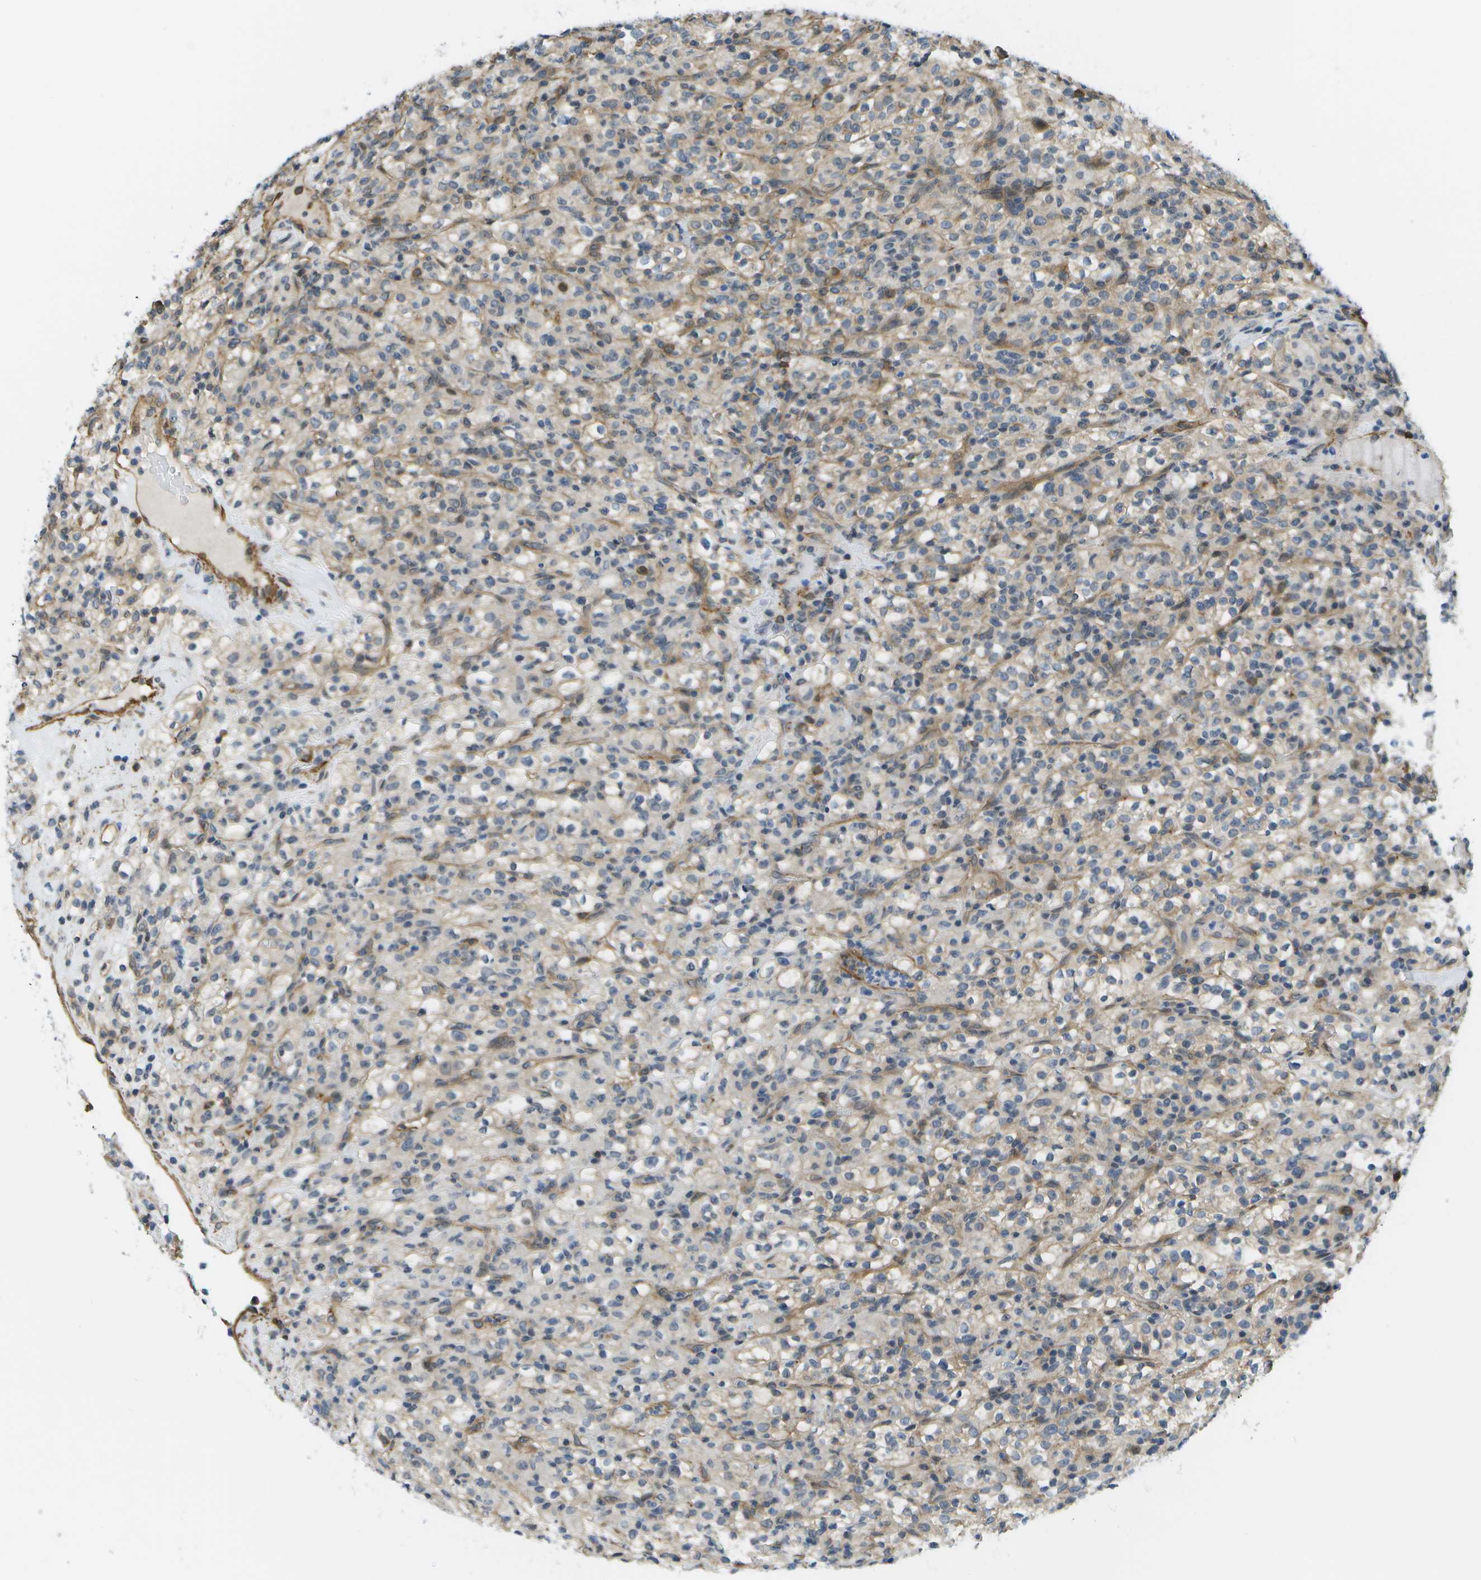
{"staining": {"intensity": "weak", "quantity": "<25%", "location": "cytoplasmic/membranous"}, "tissue": "renal cancer", "cell_type": "Tumor cells", "image_type": "cancer", "snomed": [{"axis": "morphology", "description": "Normal tissue, NOS"}, {"axis": "morphology", "description": "Adenocarcinoma, NOS"}, {"axis": "topography", "description": "Kidney"}], "caption": "IHC photomicrograph of renal cancer (adenocarcinoma) stained for a protein (brown), which shows no expression in tumor cells. (DAB immunohistochemistry, high magnification).", "gene": "KIAA0040", "patient": {"sex": "female", "age": 72}}